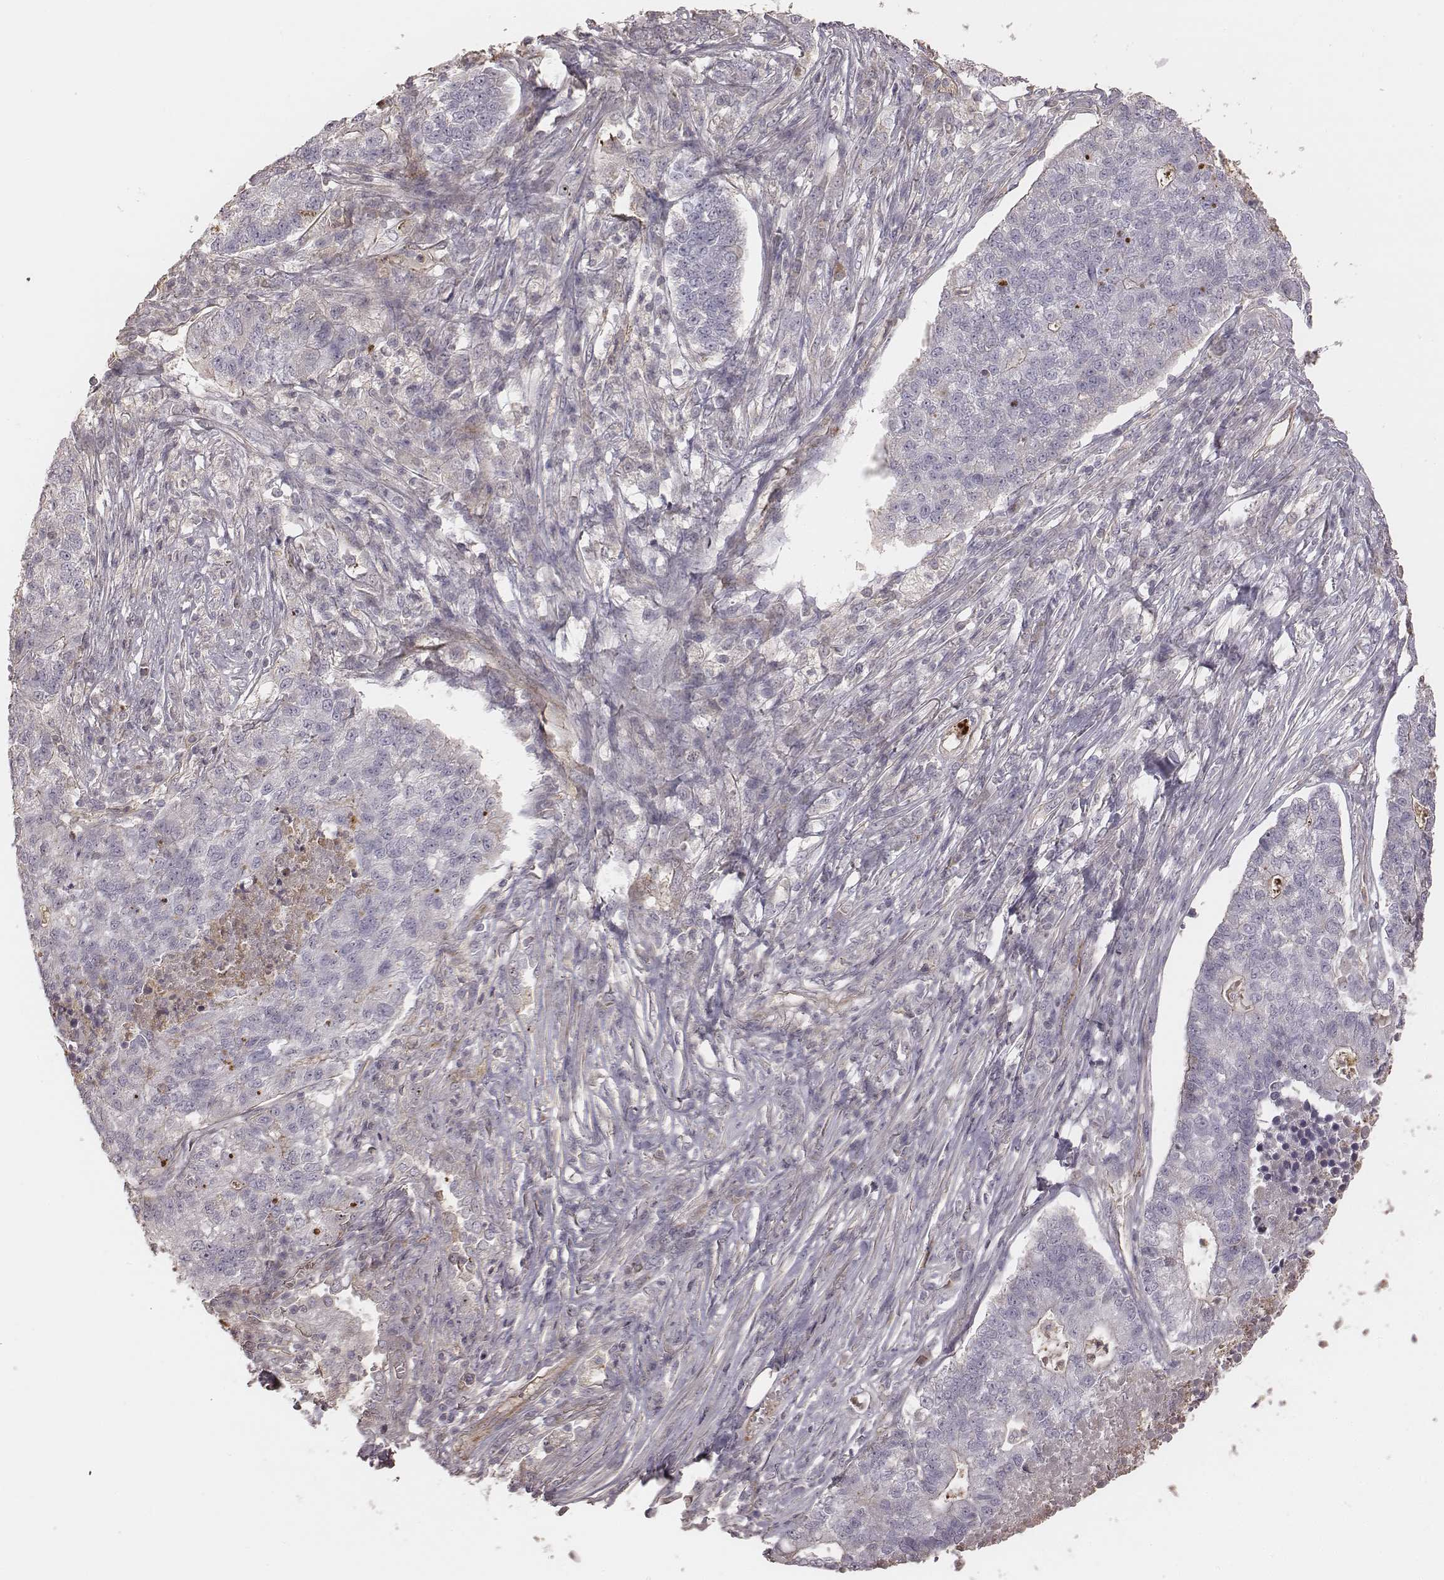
{"staining": {"intensity": "weak", "quantity": "<25%", "location": "cytoplasmic/membranous"}, "tissue": "lung cancer", "cell_type": "Tumor cells", "image_type": "cancer", "snomed": [{"axis": "morphology", "description": "Adenocarcinoma, NOS"}, {"axis": "topography", "description": "Lung"}], "caption": "Lung cancer (adenocarcinoma) stained for a protein using IHC reveals no expression tumor cells.", "gene": "OTOGL", "patient": {"sex": "male", "age": 57}}